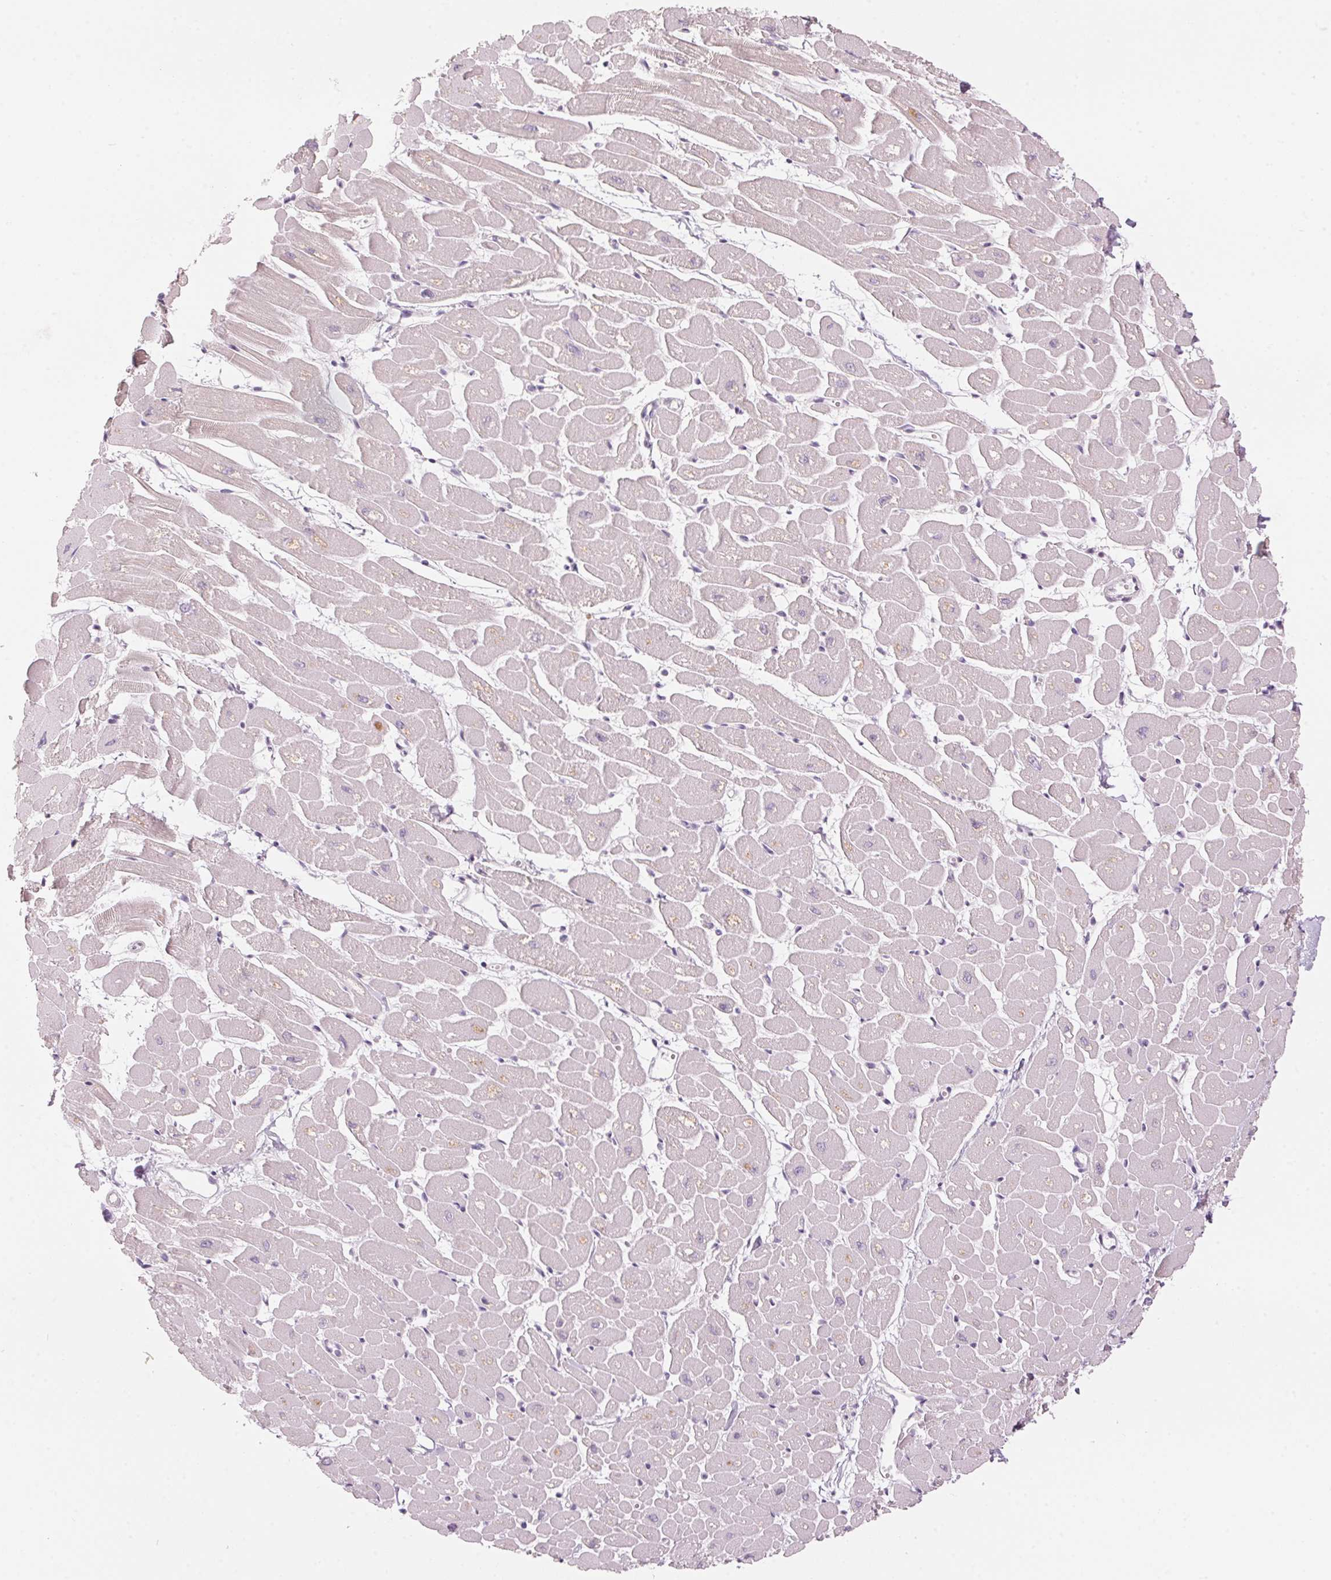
{"staining": {"intensity": "negative", "quantity": "none", "location": "none"}, "tissue": "heart muscle", "cell_type": "Cardiomyocytes", "image_type": "normal", "snomed": [{"axis": "morphology", "description": "Normal tissue, NOS"}, {"axis": "topography", "description": "Heart"}], "caption": "Photomicrograph shows no significant protein positivity in cardiomyocytes of normal heart muscle. (DAB (3,3'-diaminobenzidine) immunohistochemistry with hematoxylin counter stain).", "gene": "SCTR", "patient": {"sex": "male", "age": 57}}